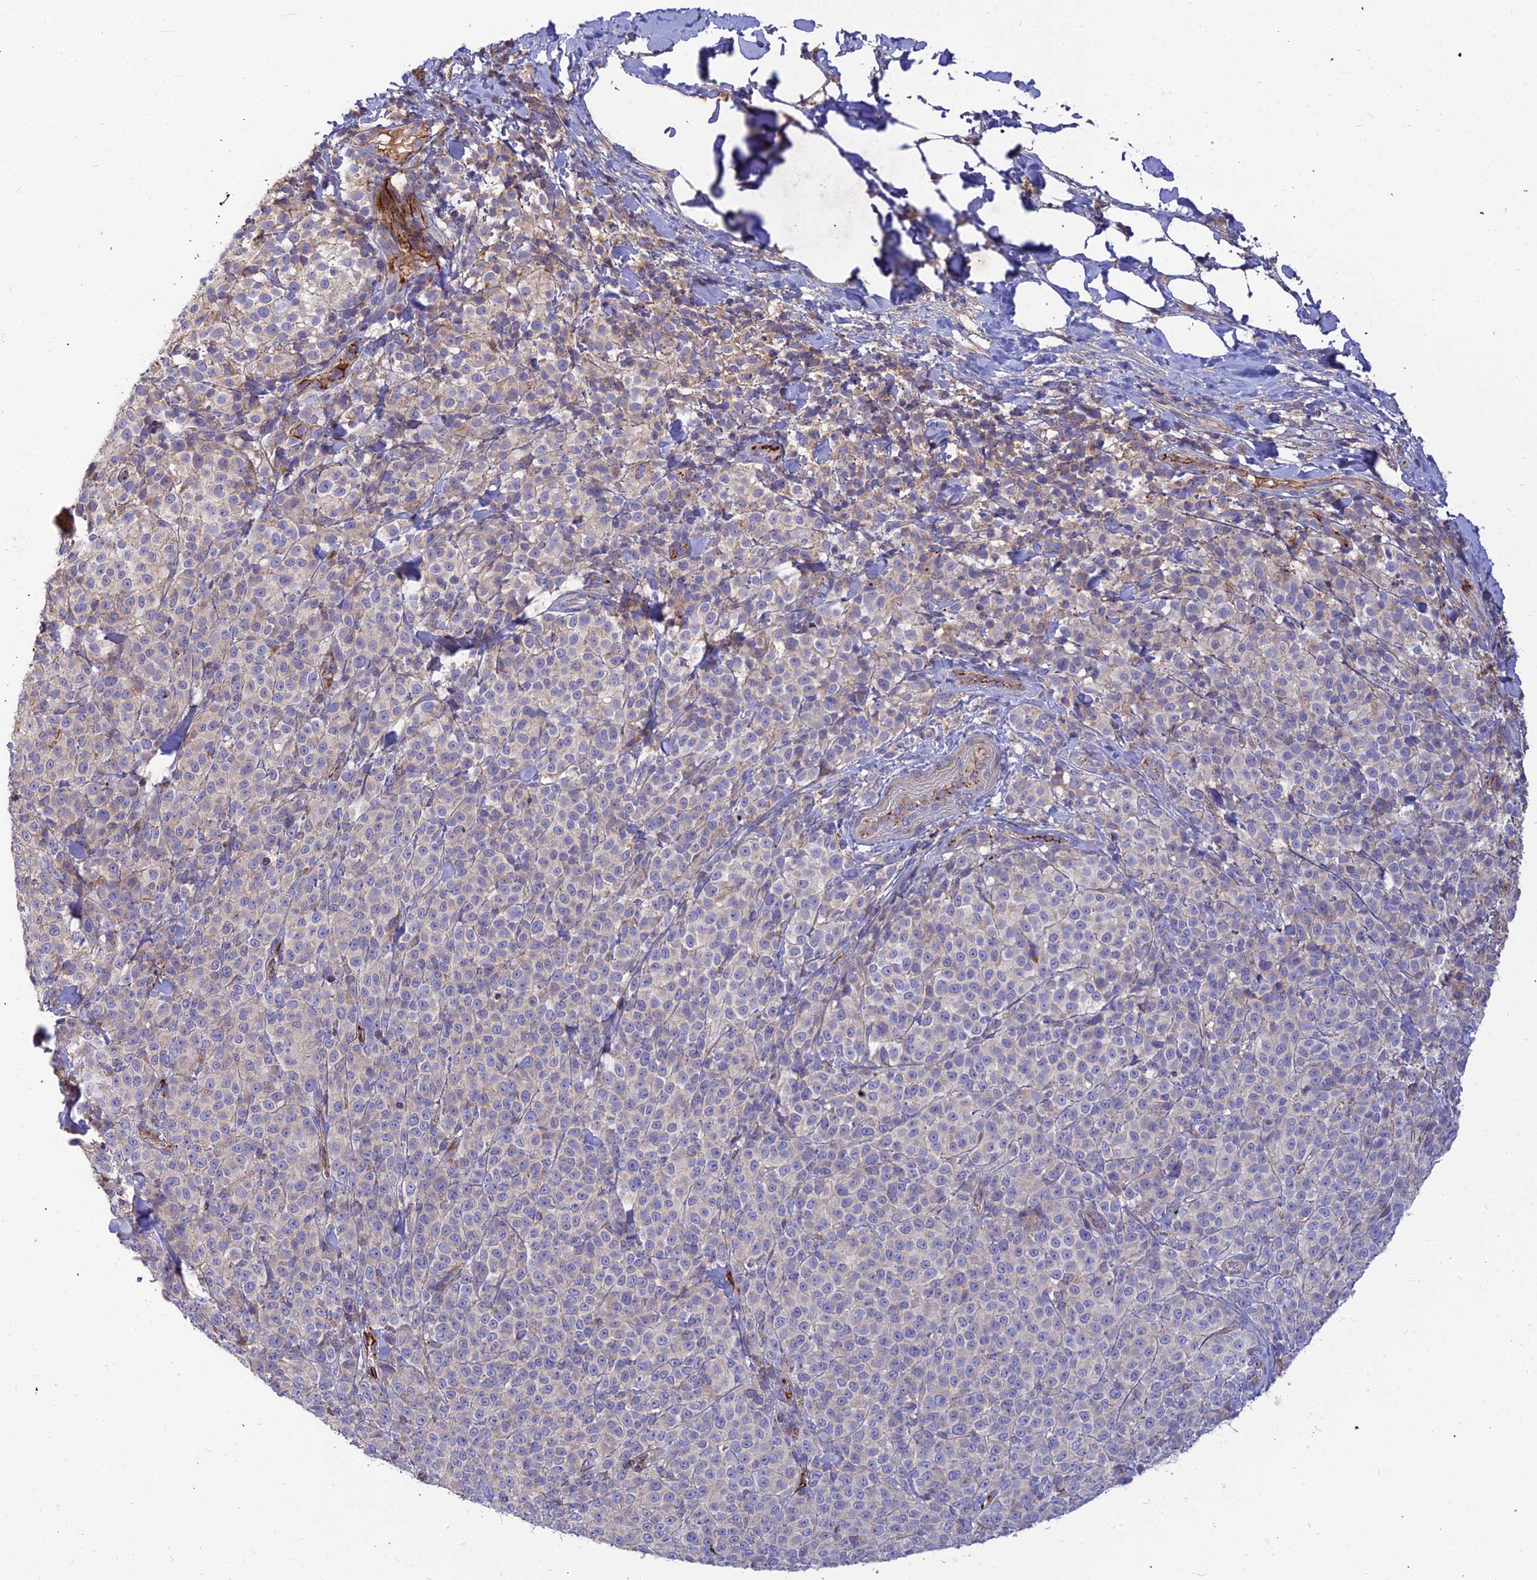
{"staining": {"intensity": "negative", "quantity": "none", "location": "none"}, "tissue": "melanoma", "cell_type": "Tumor cells", "image_type": "cancer", "snomed": [{"axis": "morphology", "description": "Normal tissue, NOS"}, {"axis": "morphology", "description": "Malignant melanoma, NOS"}, {"axis": "topography", "description": "Skin"}], "caption": "This is a photomicrograph of immunohistochemistry staining of malignant melanoma, which shows no expression in tumor cells.", "gene": "ASPHD1", "patient": {"sex": "female", "age": 34}}